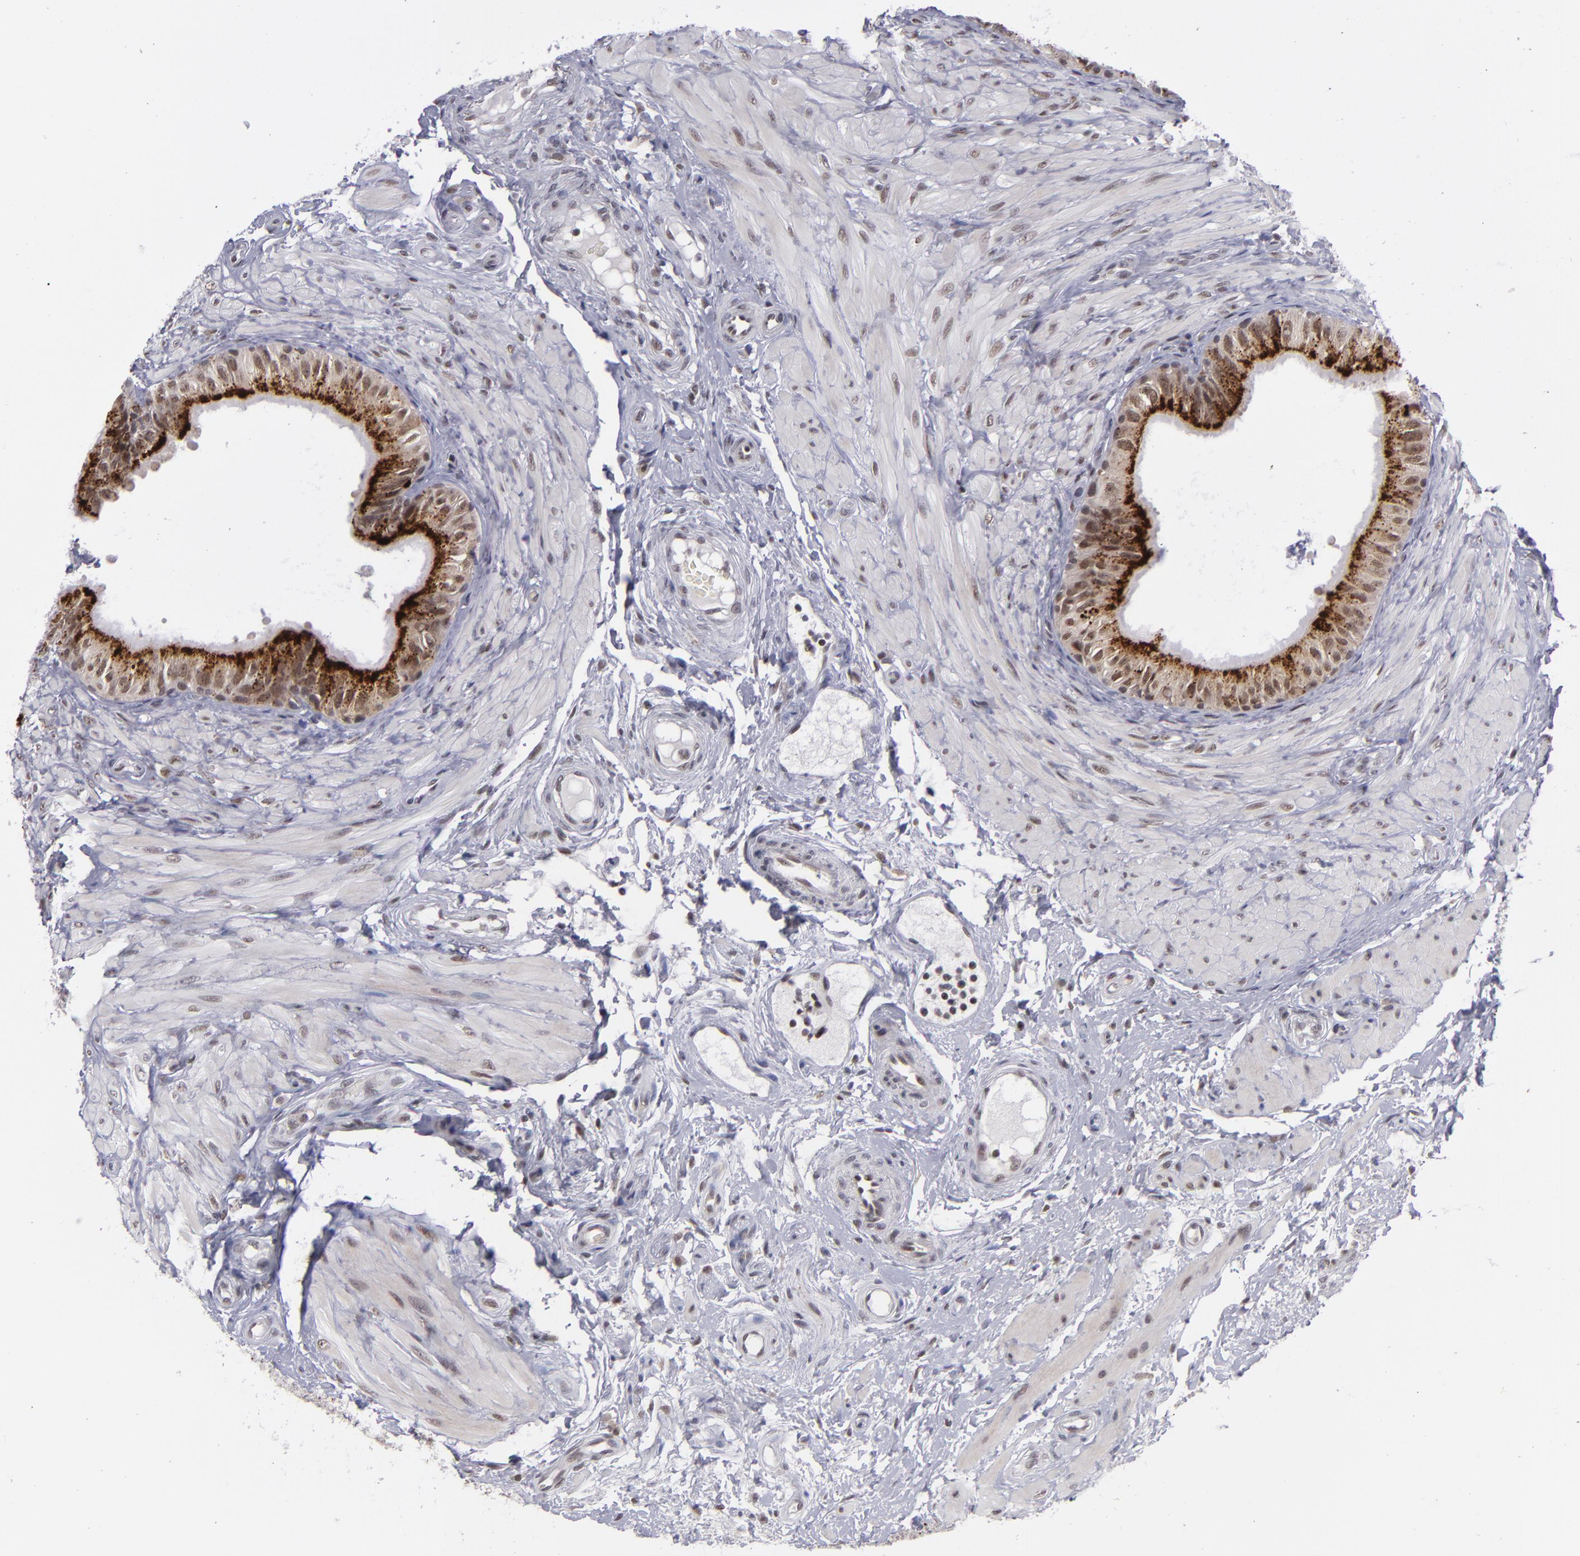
{"staining": {"intensity": "moderate", "quantity": ">75%", "location": "cytoplasmic/membranous,nuclear"}, "tissue": "epididymis", "cell_type": "Glandular cells", "image_type": "normal", "snomed": [{"axis": "morphology", "description": "Normal tissue, NOS"}, {"axis": "topography", "description": "Epididymis"}], "caption": "Epididymis stained with DAB immunohistochemistry shows medium levels of moderate cytoplasmic/membranous,nuclear expression in about >75% of glandular cells.", "gene": "MLLT3", "patient": {"sex": "male", "age": 68}}